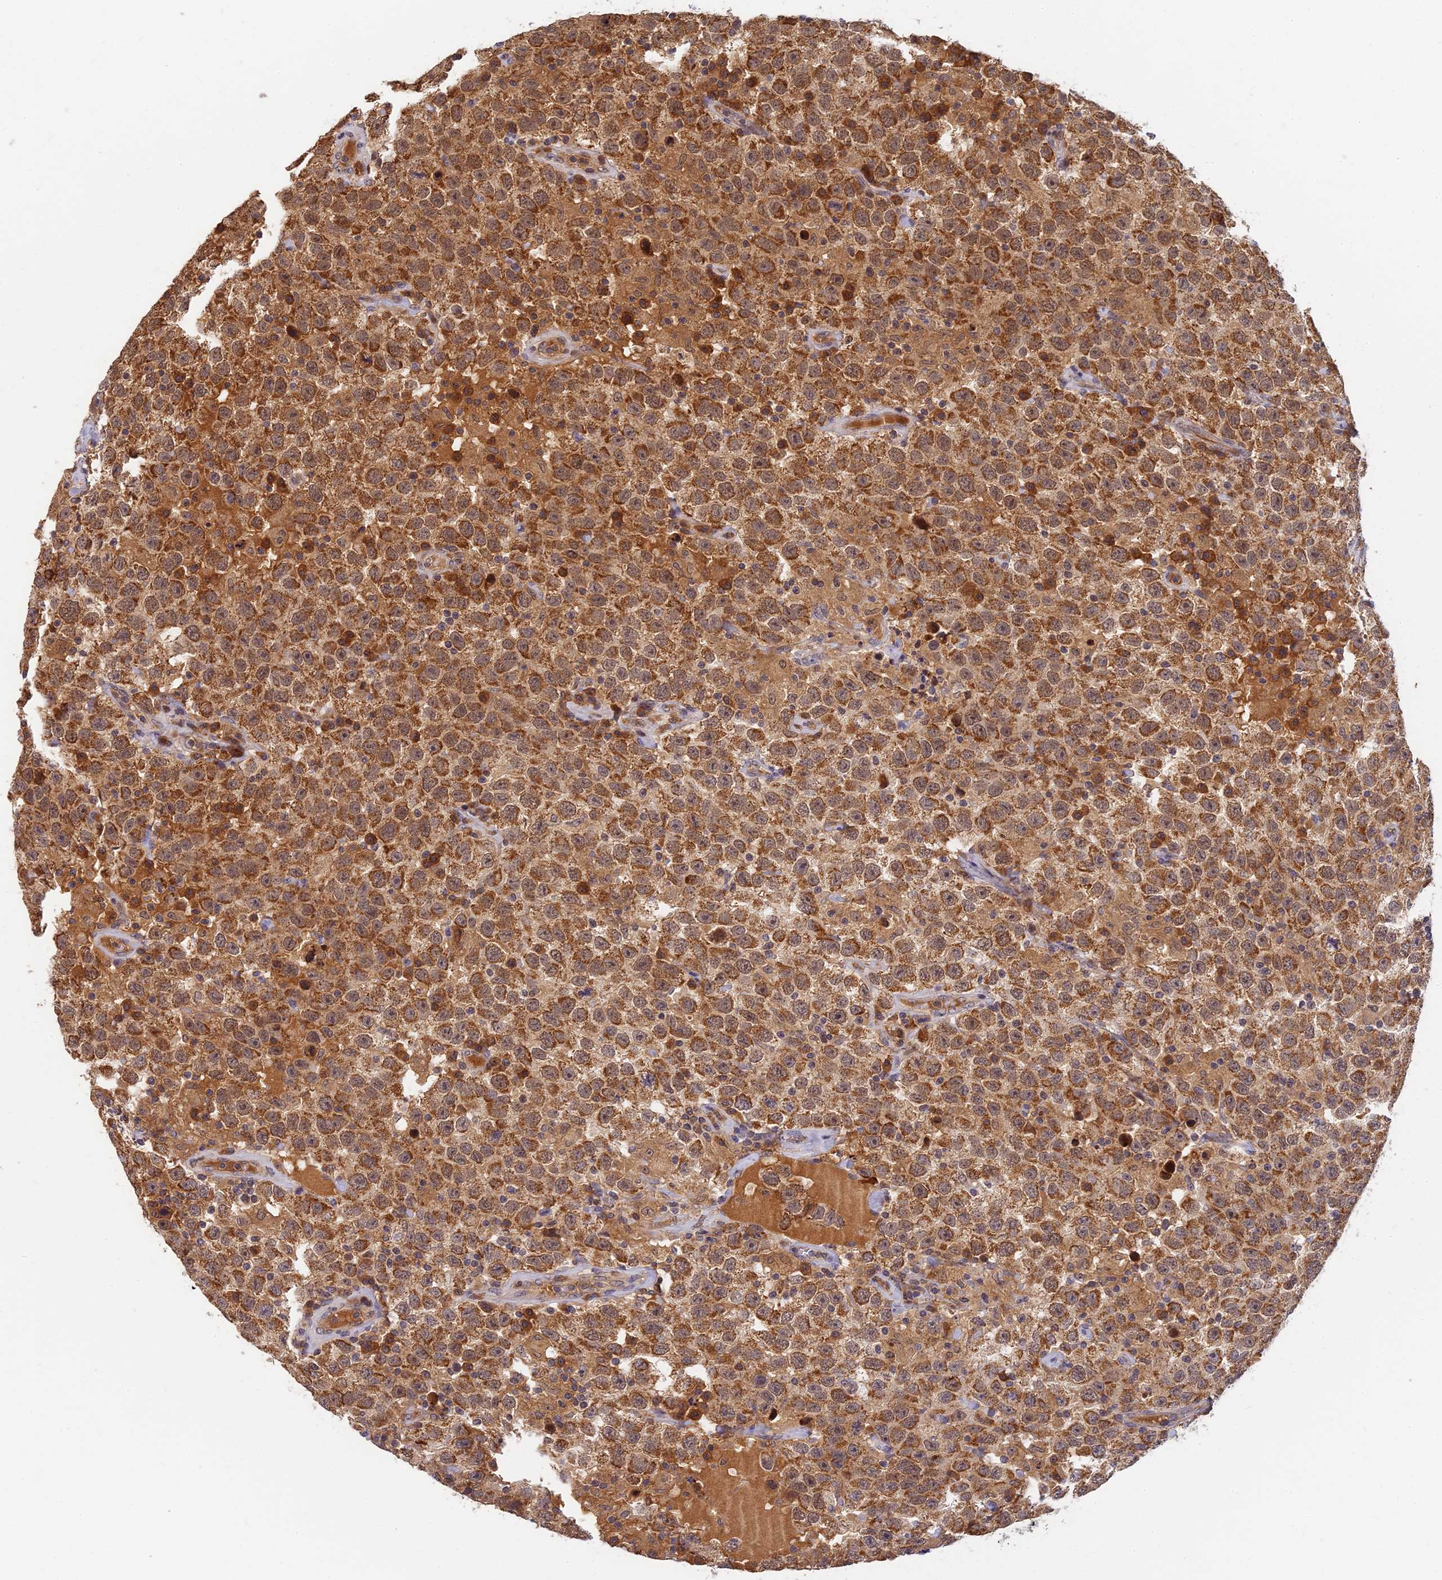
{"staining": {"intensity": "strong", "quantity": ">75%", "location": "cytoplasmic/membranous"}, "tissue": "testis cancer", "cell_type": "Tumor cells", "image_type": "cancer", "snomed": [{"axis": "morphology", "description": "Seminoma, NOS"}, {"axis": "topography", "description": "Testis"}], "caption": "Protein staining of testis cancer (seminoma) tissue exhibits strong cytoplasmic/membranous staining in about >75% of tumor cells.", "gene": "RGL3", "patient": {"sex": "male", "age": 41}}